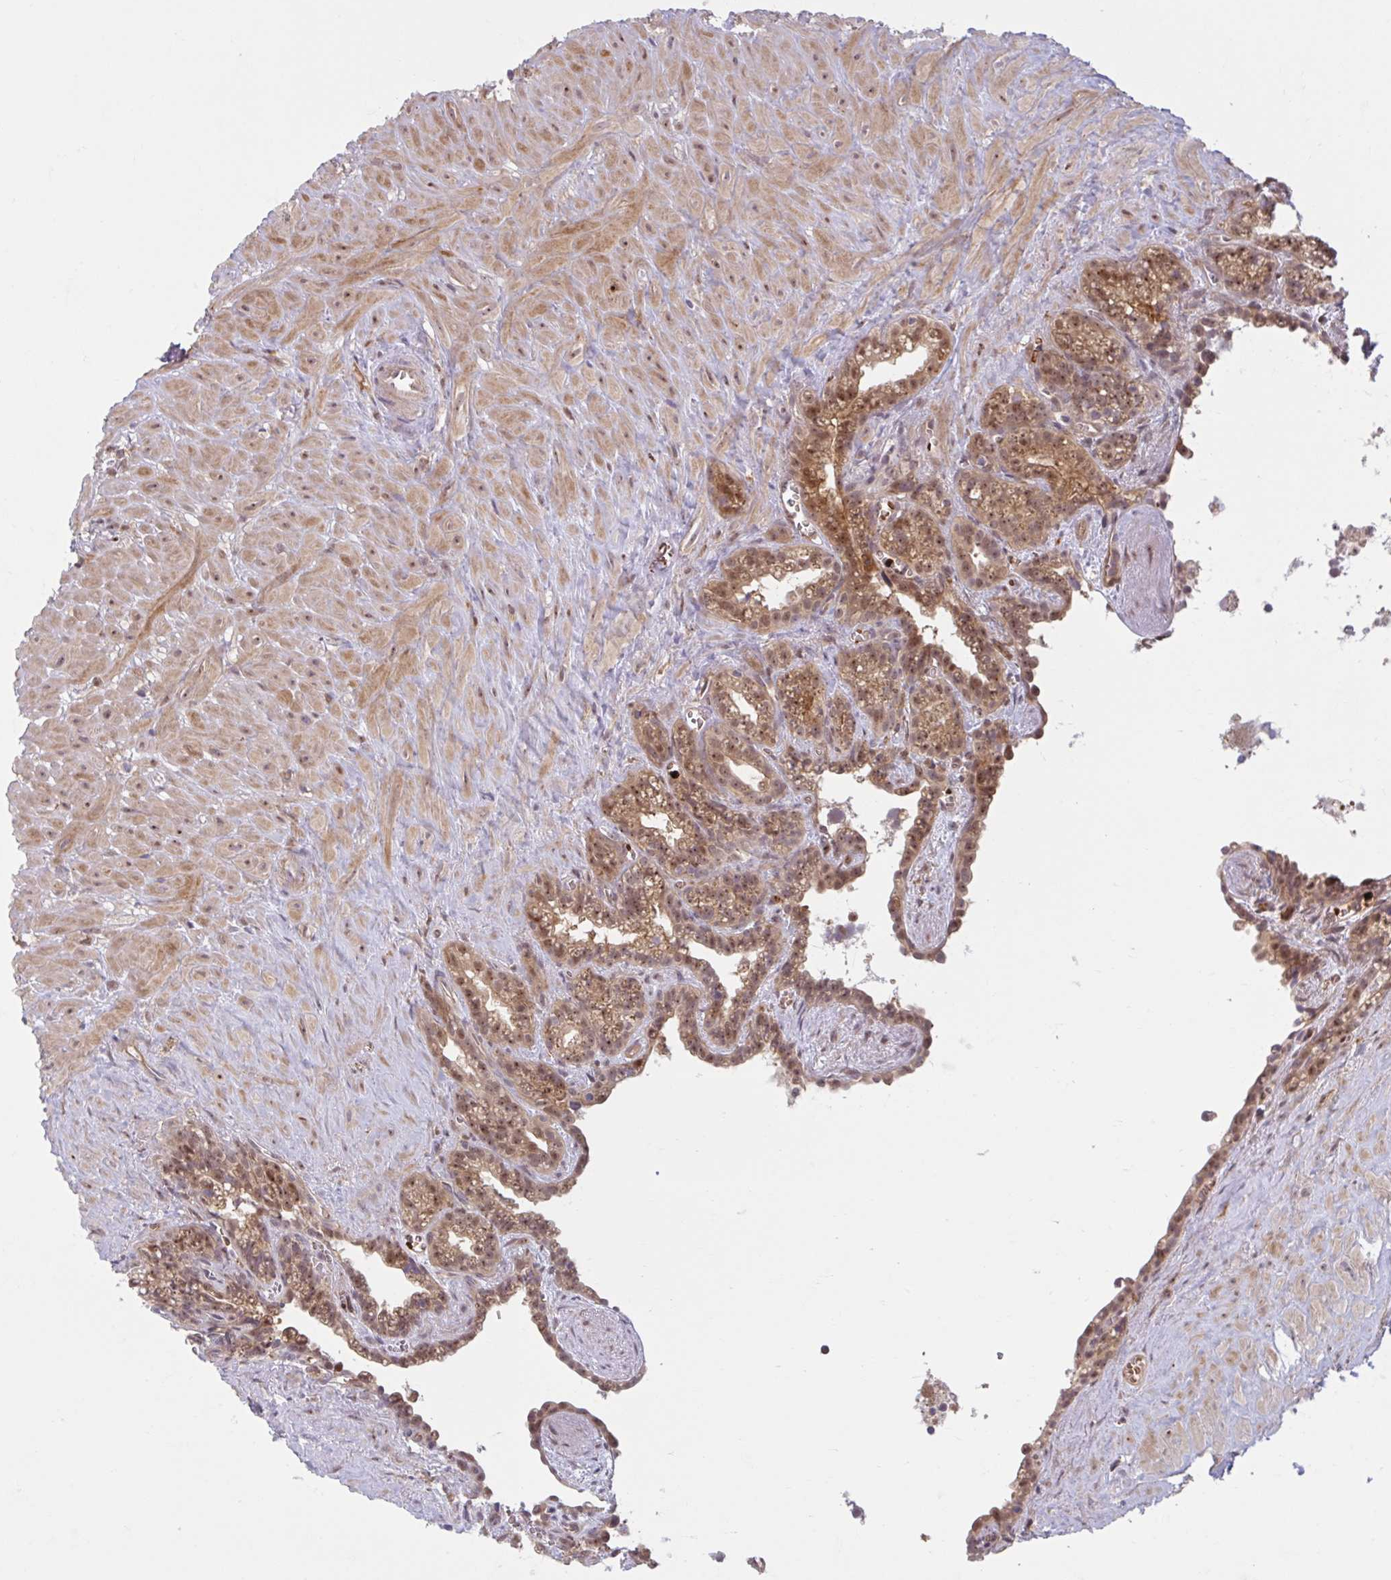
{"staining": {"intensity": "moderate", "quantity": ">75%", "location": "cytoplasmic/membranous,nuclear"}, "tissue": "seminal vesicle", "cell_type": "Glandular cells", "image_type": "normal", "snomed": [{"axis": "morphology", "description": "Normal tissue, NOS"}, {"axis": "topography", "description": "Seminal veicle"}], "caption": "Seminal vesicle stained with DAB (3,3'-diaminobenzidine) immunohistochemistry (IHC) displays medium levels of moderate cytoplasmic/membranous,nuclear expression in approximately >75% of glandular cells.", "gene": "HMBS", "patient": {"sex": "male", "age": 76}}